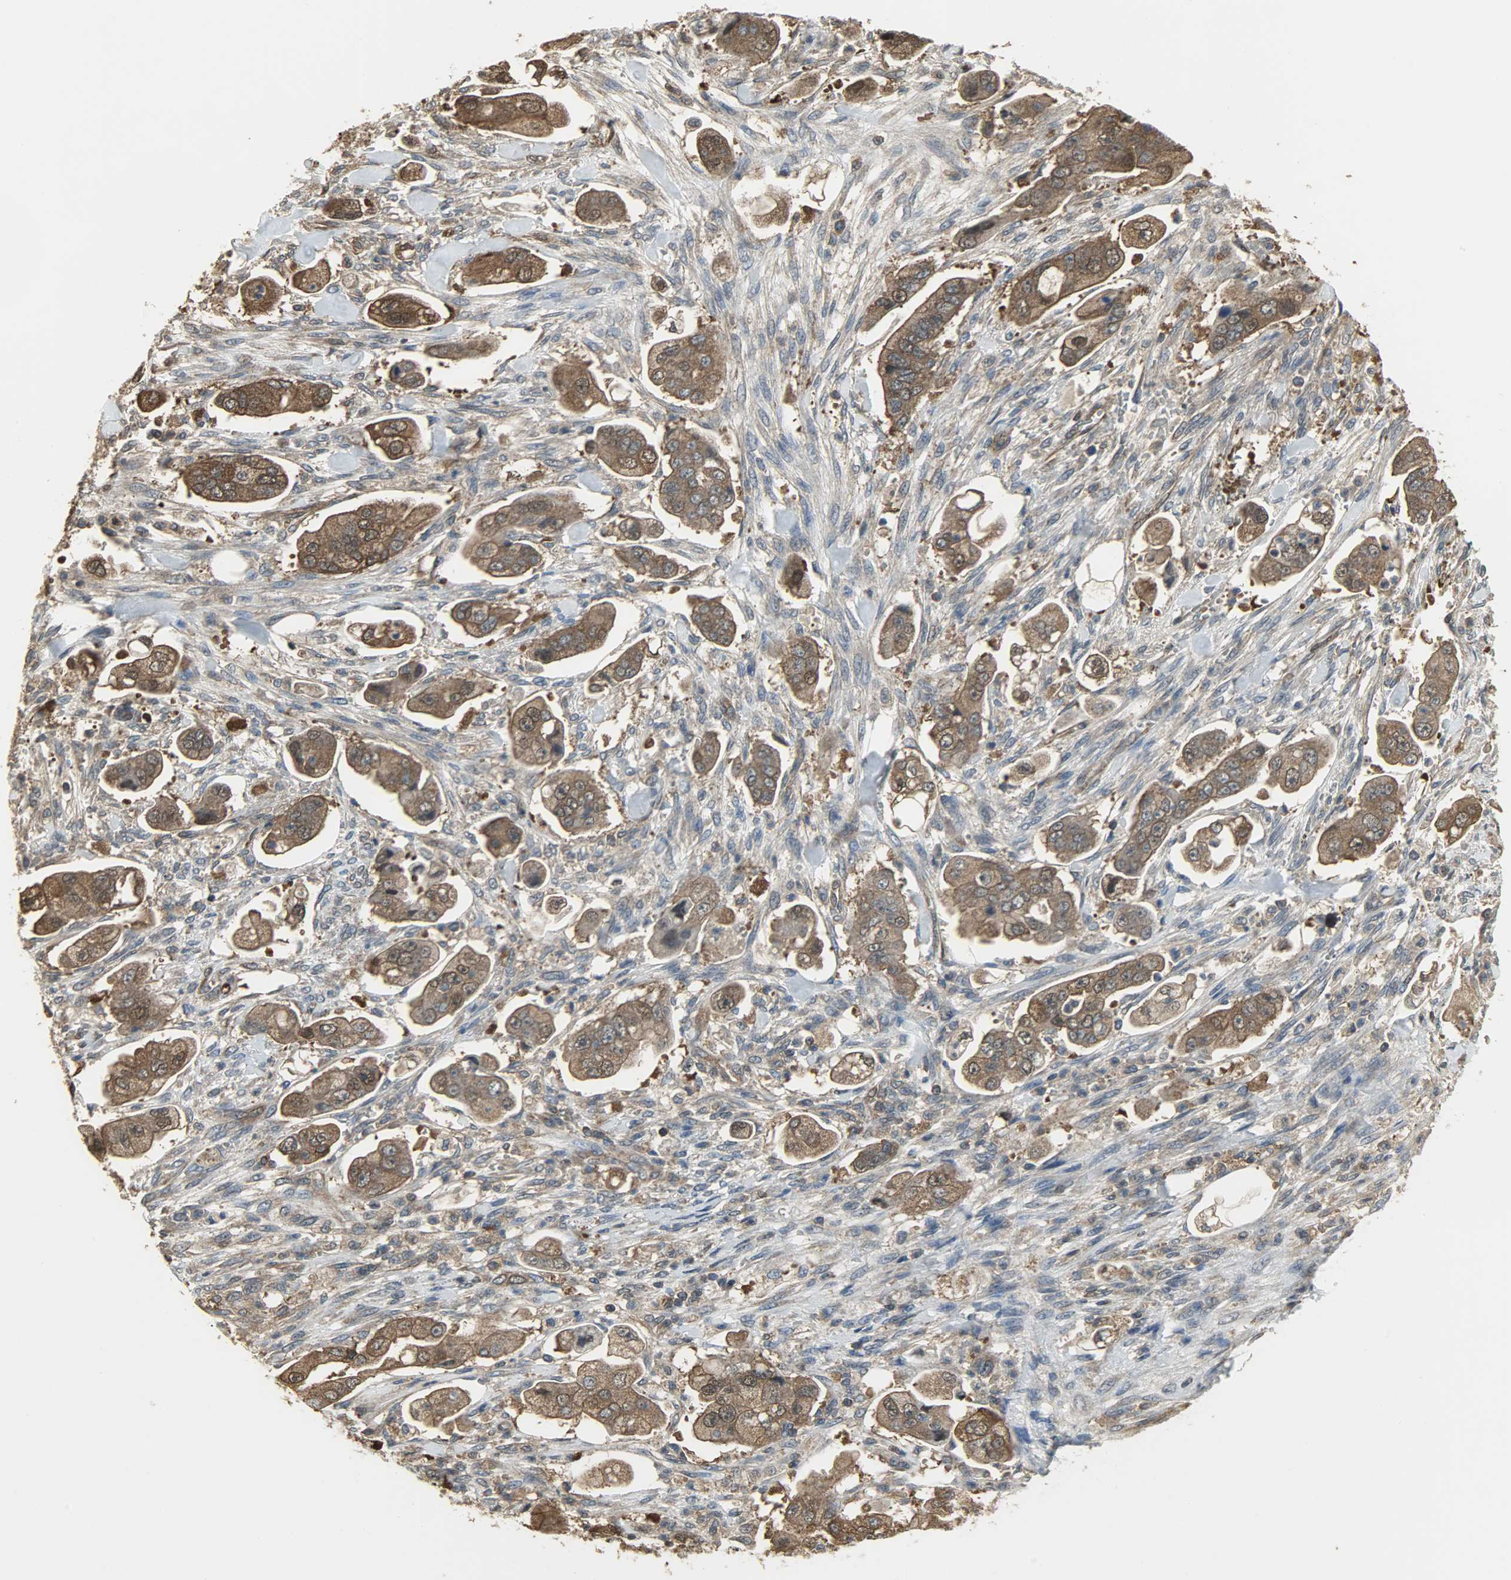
{"staining": {"intensity": "strong", "quantity": ">75%", "location": "cytoplasmic/membranous,nuclear"}, "tissue": "stomach cancer", "cell_type": "Tumor cells", "image_type": "cancer", "snomed": [{"axis": "morphology", "description": "Adenocarcinoma, NOS"}, {"axis": "topography", "description": "Stomach"}], "caption": "The micrograph displays a brown stain indicating the presence of a protein in the cytoplasmic/membranous and nuclear of tumor cells in stomach cancer.", "gene": "LDHB", "patient": {"sex": "male", "age": 62}}